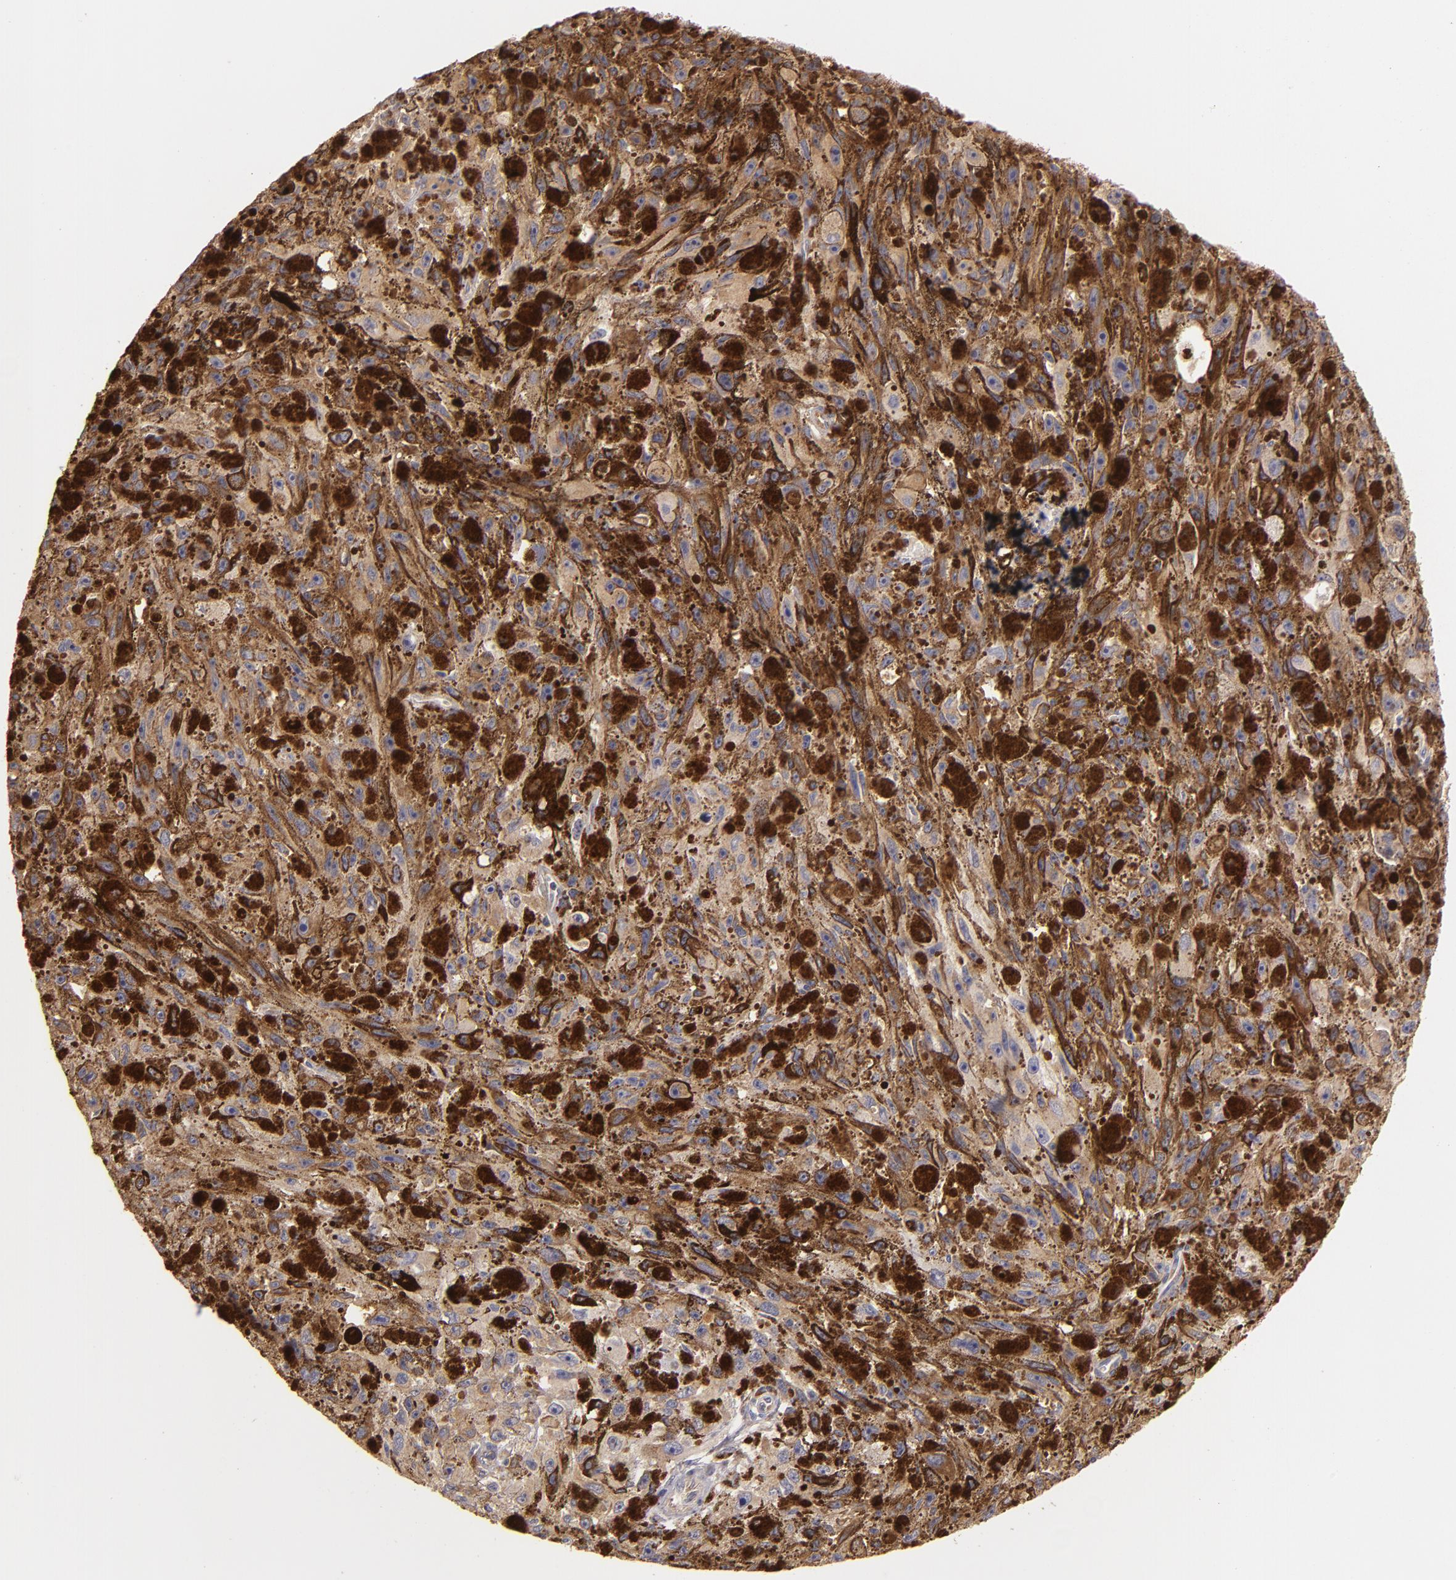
{"staining": {"intensity": "moderate", "quantity": "25%-75%", "location": "cytoplasmic/membranous"}, "tissue": "melanoma", "cell_type": "Tumor cells", "image_type": "cancer", "snomed": [{"axis": "morphology", "description": "Malignant melanoma, NOS"}, {"axis": "topography", "description": "Skin"}], "caption": "IHC of melanoma displays medium levels of moderate cytoplasmic/membranous positivity in about 25%-75% of tumor cells.", "gene": "UPF3B", "patient": {"sex": "female", "age": 104}}